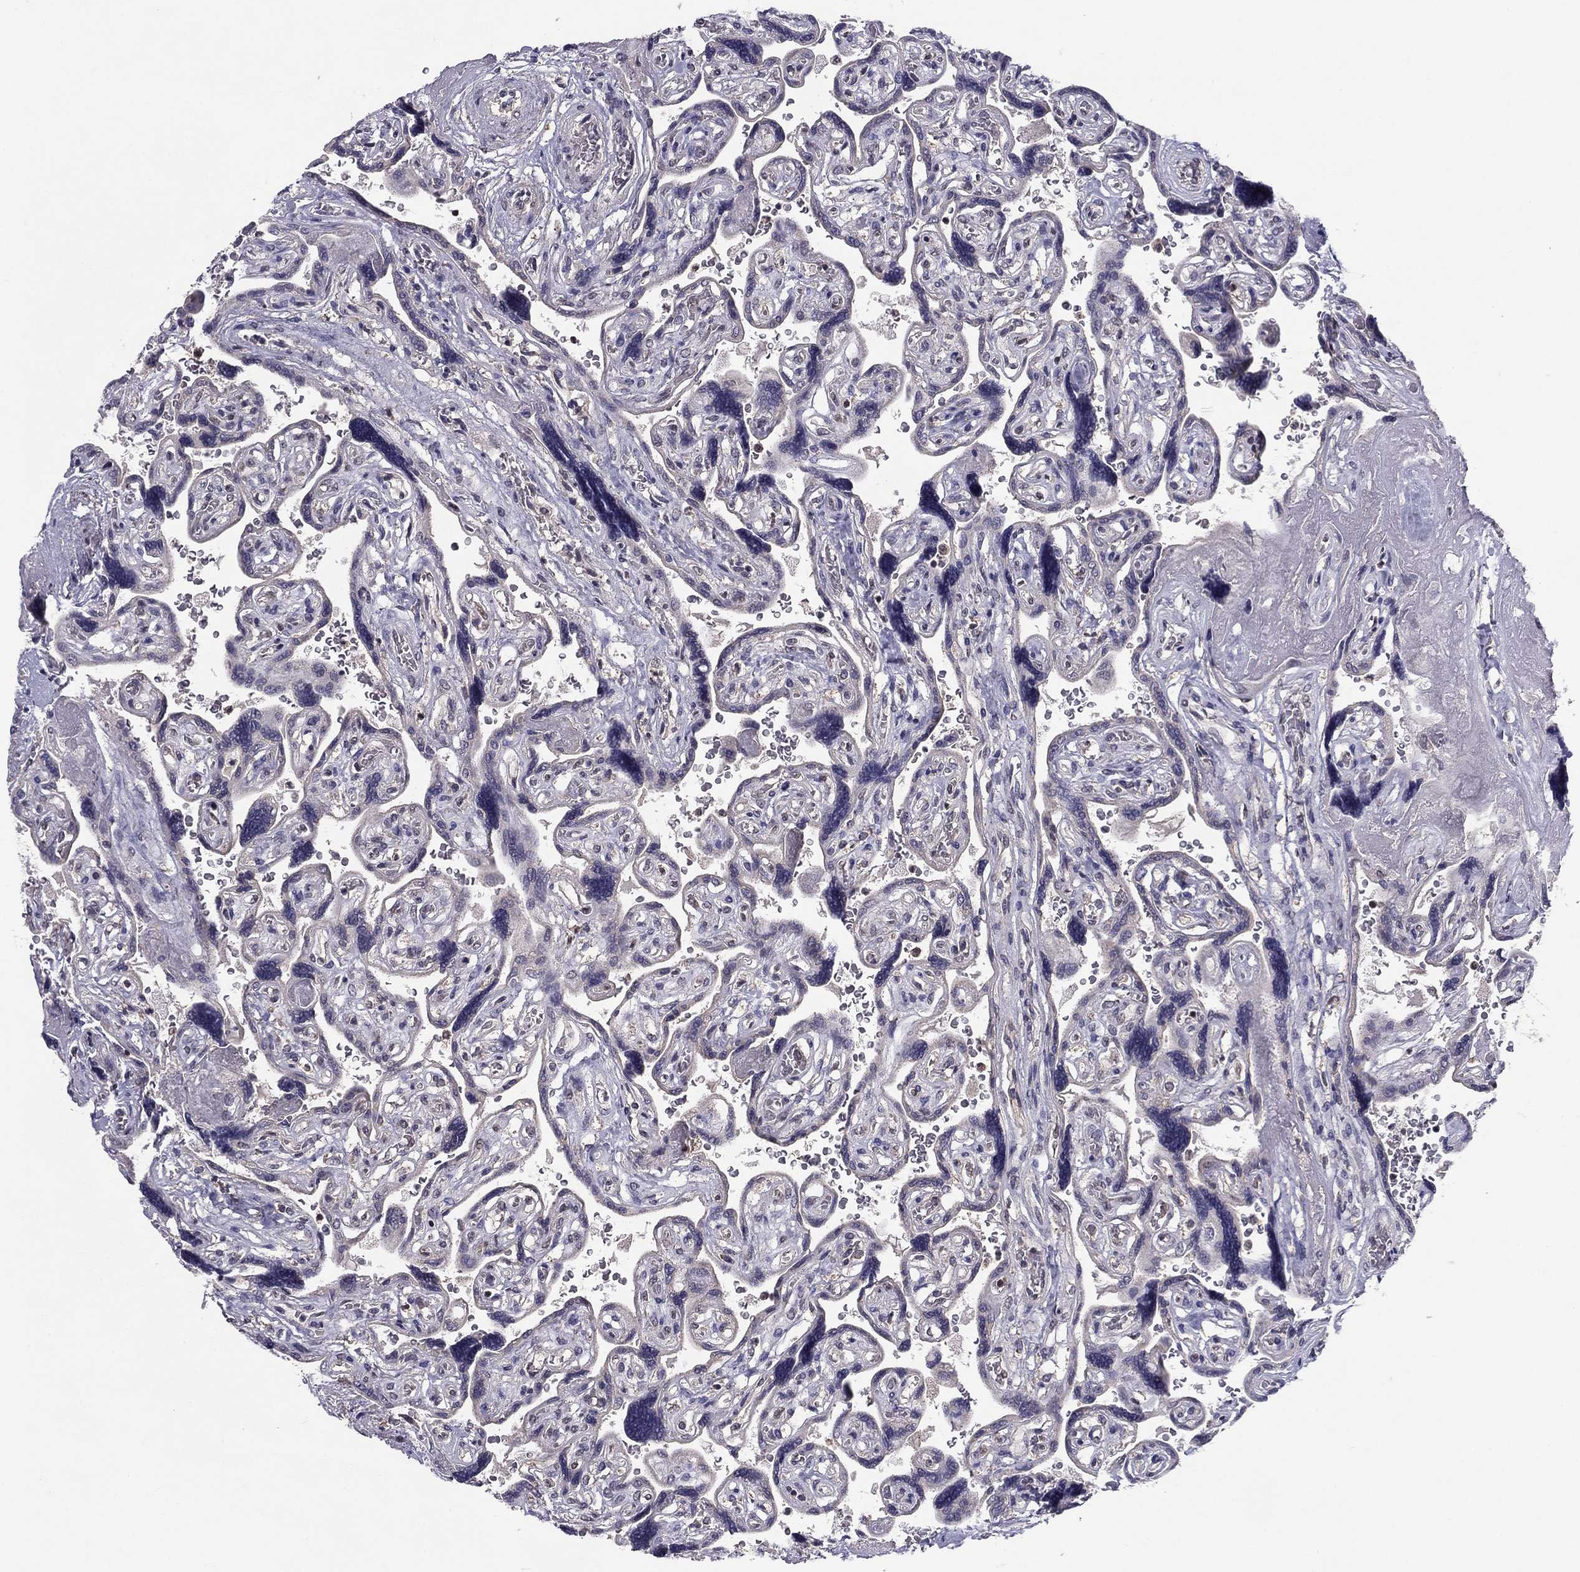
{"staining": {"intensity": "negative", "quantity": "none", "location": "none"}, "tissue": "placenta", "cell_type": "Decidual cells", "image_type": "normal", "snomed": [{"axis": "morphology", "description": "Normal tissue, NOS"}, {"axis": "topography", "description": "Placenta"}], "caption": "Placenta was stained to show a protein in brown. There is no significant staining in decidual cells. (Brightfield microscopy of DAB (3,3'-diaminobenzidine) immunohistochemistry (IHC) at high magnification).", "gene": "HCN1", "patient": {"sex": "female", "age": 32}}